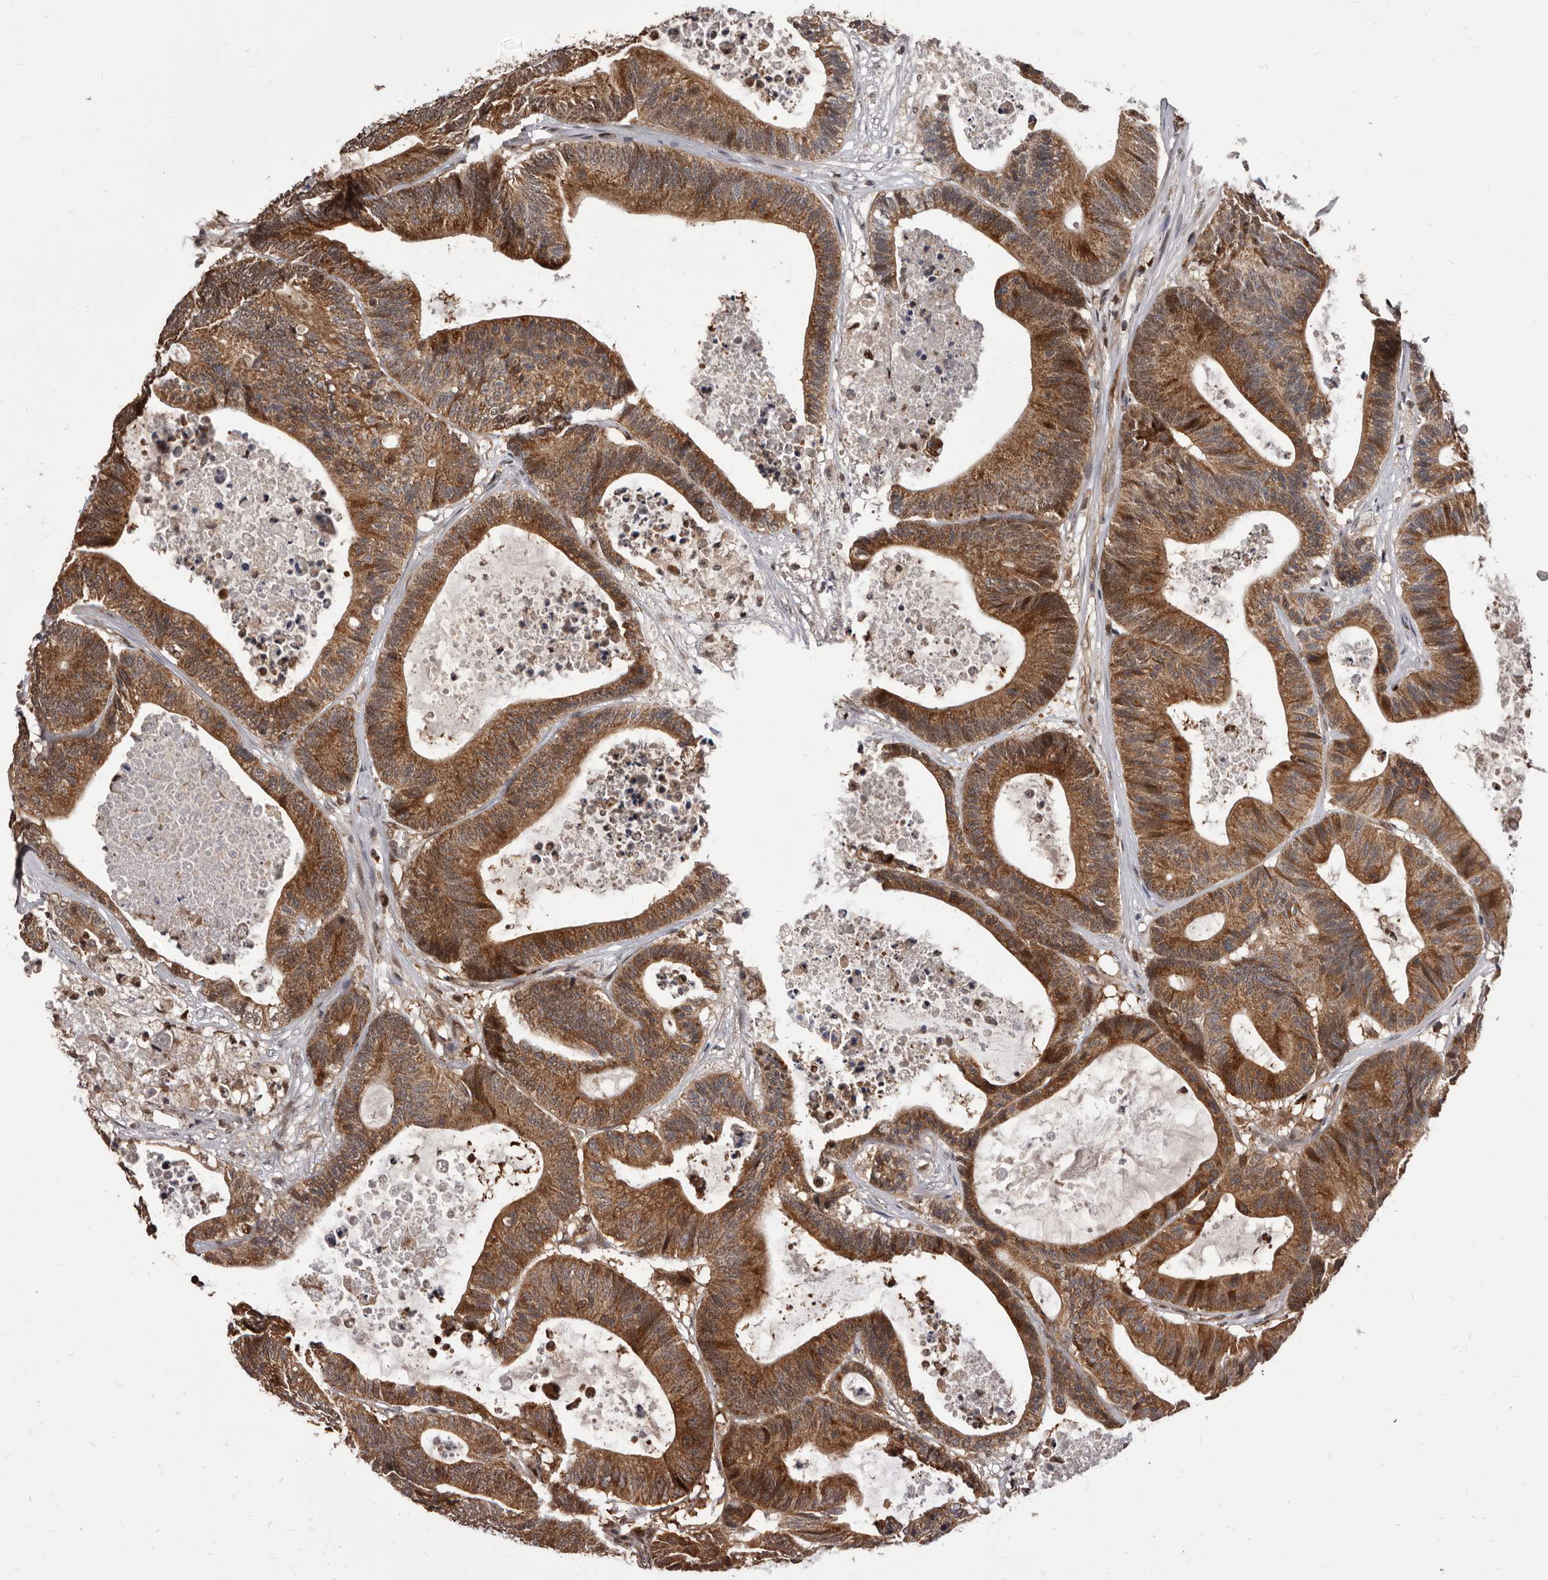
{"staining": {"intensity": "moderate", "quantity": ">75%", "location": "cytoplasmic/membranous"}, "tissue": "colorectal cancer", "cell_type": "Tumor cells", "image_type": "cancer", "snomed": [{"axis": "morphology", "description": "Adenocarcinoma, NOS"}, {"axis": "topography", "description": "Colon"}], "caption": "Colorectal adenocarcinoma stained with DAB (3,3'-diaminobenzidine) immunohistochemistry (IHC) displays medium levels of moderate cytoplasmic/membranous positivity in approximately >75% of tumor cells. The protein of interest is stained brown, and the nuclei are stained in blue (DAB (3,3'-diaminobenzidine) IHC with brightfield microscopy, high magnification).", "gene": "MAP3K14", "patient": {"sex": "female", "age": 84}}